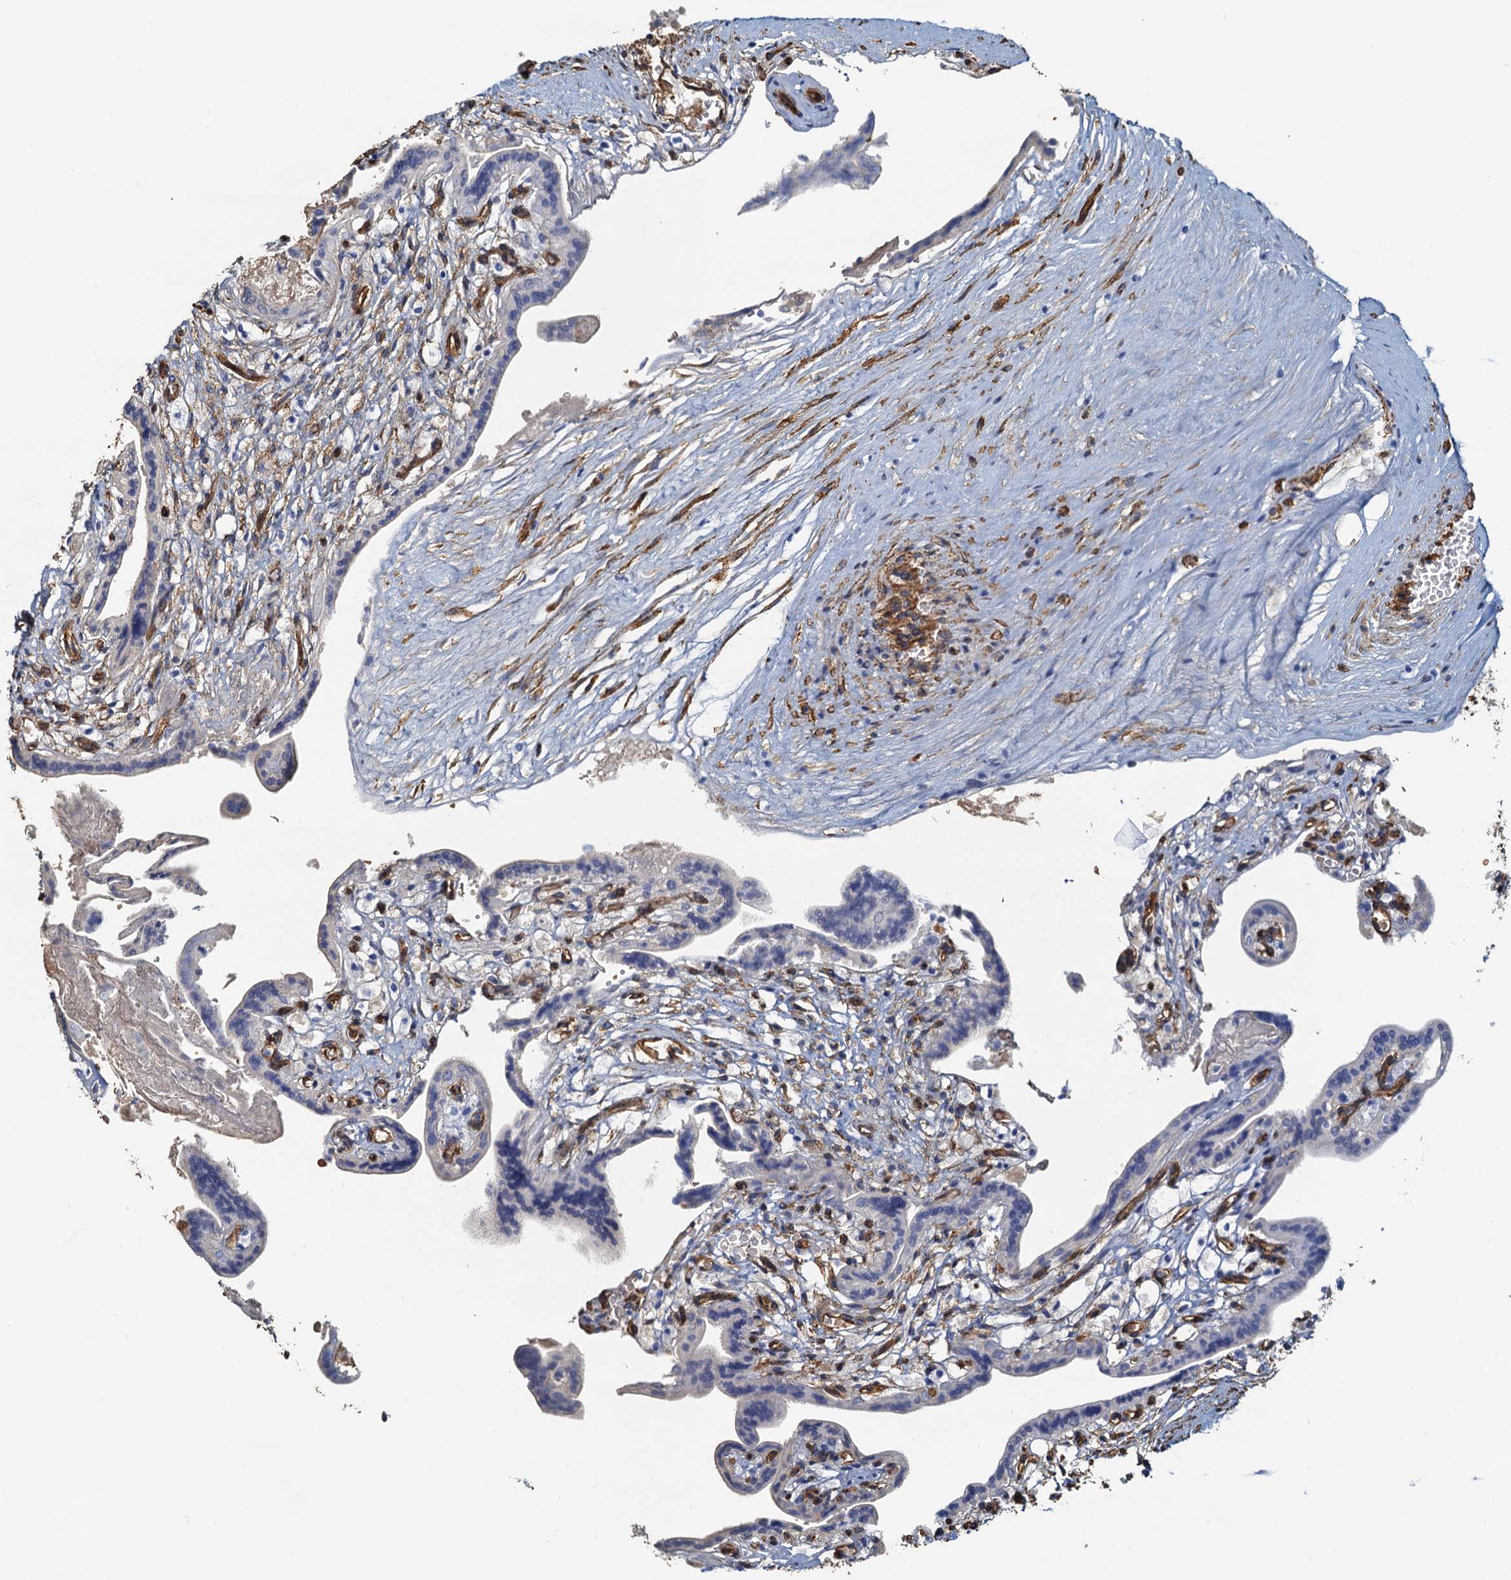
{"staining": {"intensity": "weak", "quantity": "25%-75%", "location": "cytoplasmic/membranous"}, "tissue": "placenta", "cell_type": "Trophoblastic cells", "image_type": "normal", "snomed": [{"axis": "morphology", "description": "Normal tissue, NOS"}, {"axis": "topography", "description": "Placenta"}], "caption": "This photomicrograph shows IHC staining of benign human placenta, with low weak cytoplasmic/membranous positivity in about 25%-75% of trophoblastic cells.", "gene": "DGKG", "patient": {"sex": "female", "age": 37}}